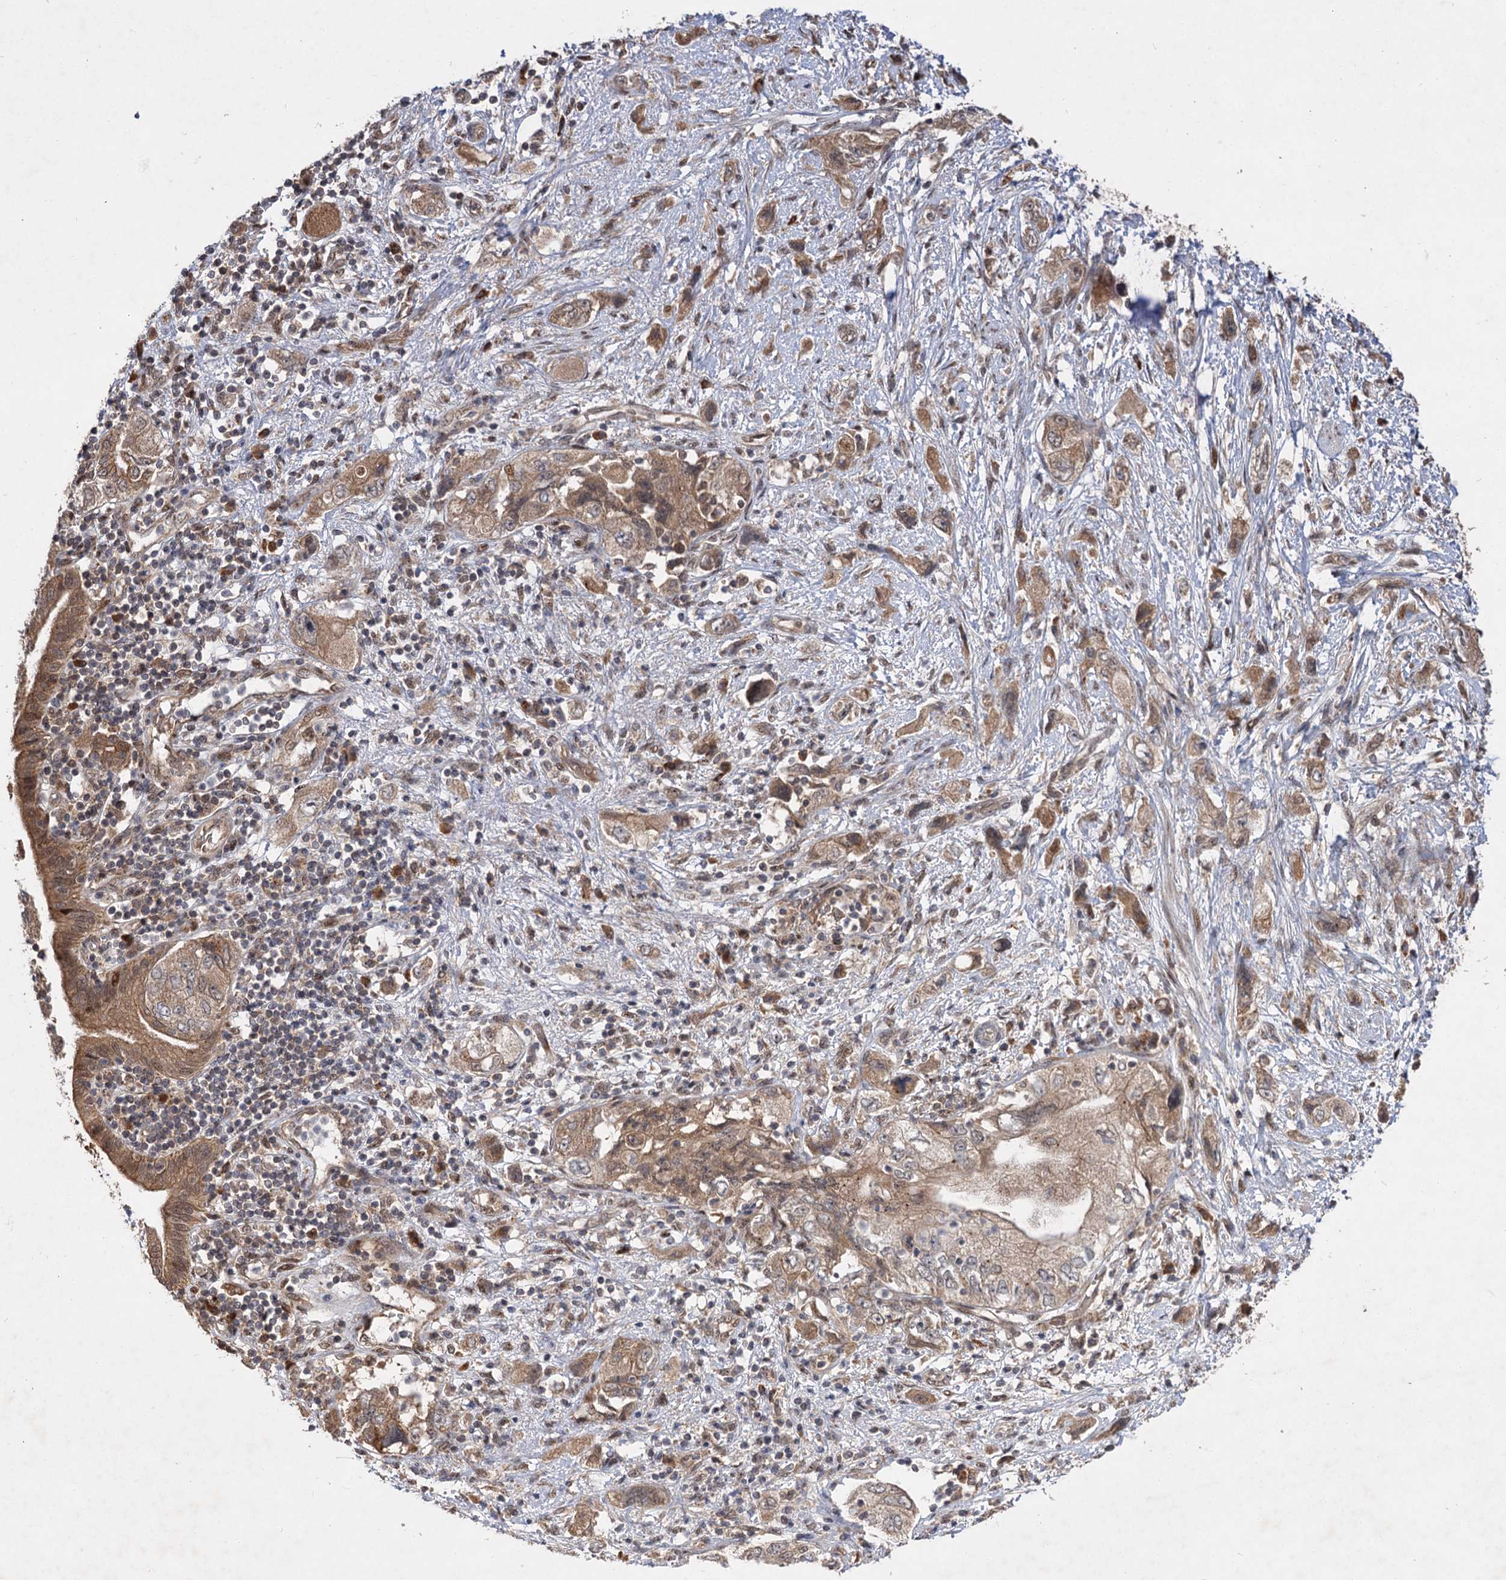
{"staining": {"intensity": "moderate", "quantity": ">75%", "location": "cytoplasmic/membranous"}, "tissue": "pancreatic cancer", "cell_type": "Tumor cells", "image_type": "cancer", "snomed": [{"axis": "morphology", "description": "Adenocarcinoma, NOS"}, {"axis": "topography", "description": "Pancreas"}], "caption": "This is a histology image of IHC staining of pancreatic cancer, which shows moderate staining in the cytoplasmic/membranous of tumor cells.", "gene": "FBXW8", "patient": {"sex": "female", "age": 73}}